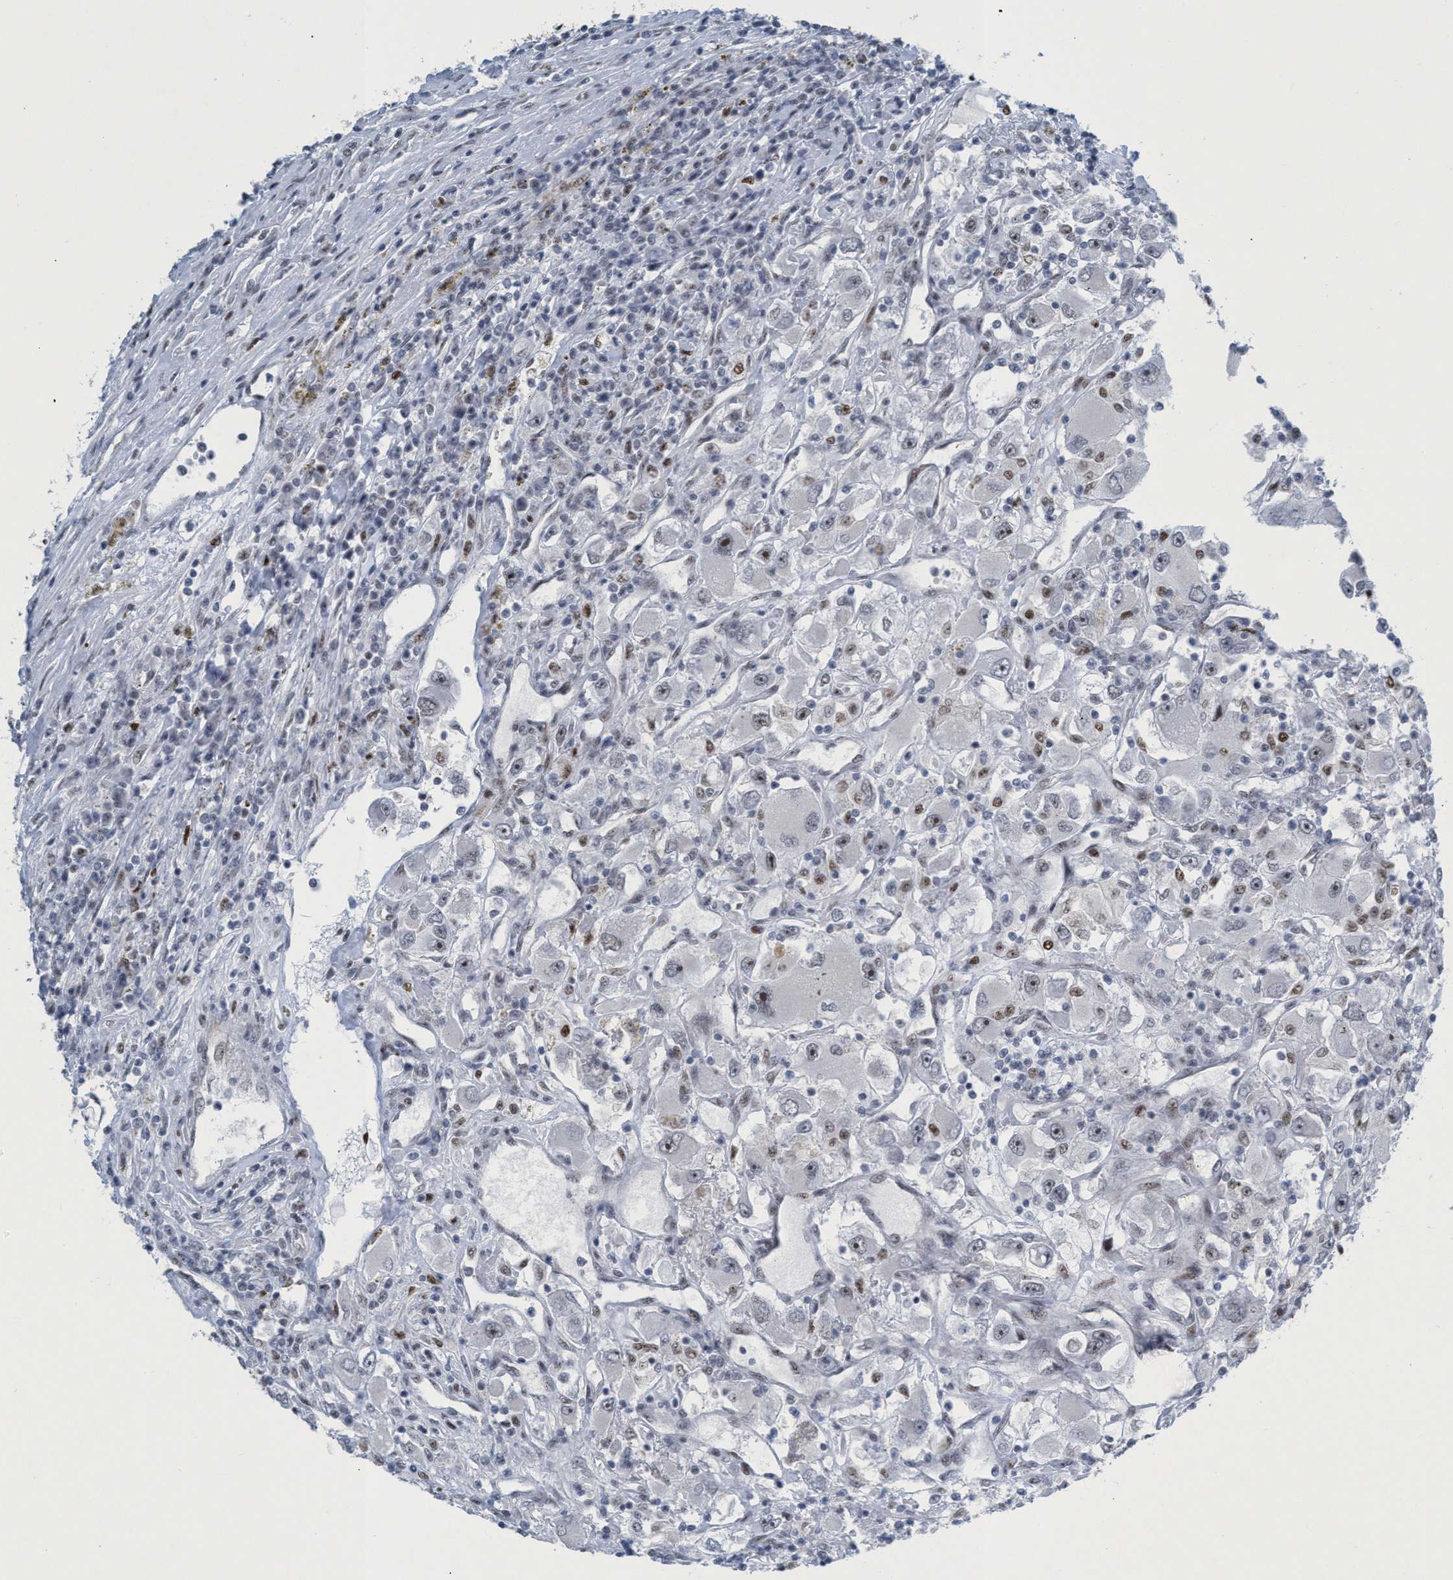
{"staining": {"intensity": "weak", "quantity": "<25%", "location": "nuclear"}, "tissue": "renal cancer", "cell_type": "Tumor cells", "image_type": "cancer", "snomed": [{"axis": "morphology", "description": "Adenocarcinoma, NOS"}, {"axis": "topography", "description": "Kidney"}], "caption": "A high-resolution photomicrograph shows immunohistochemistry (IHC) staining of renal adenocarcinoma, which reveals no significant positivity in tumor cells.", "gene": "CWC27", "patient": {"sex": "female", "age": 52}}